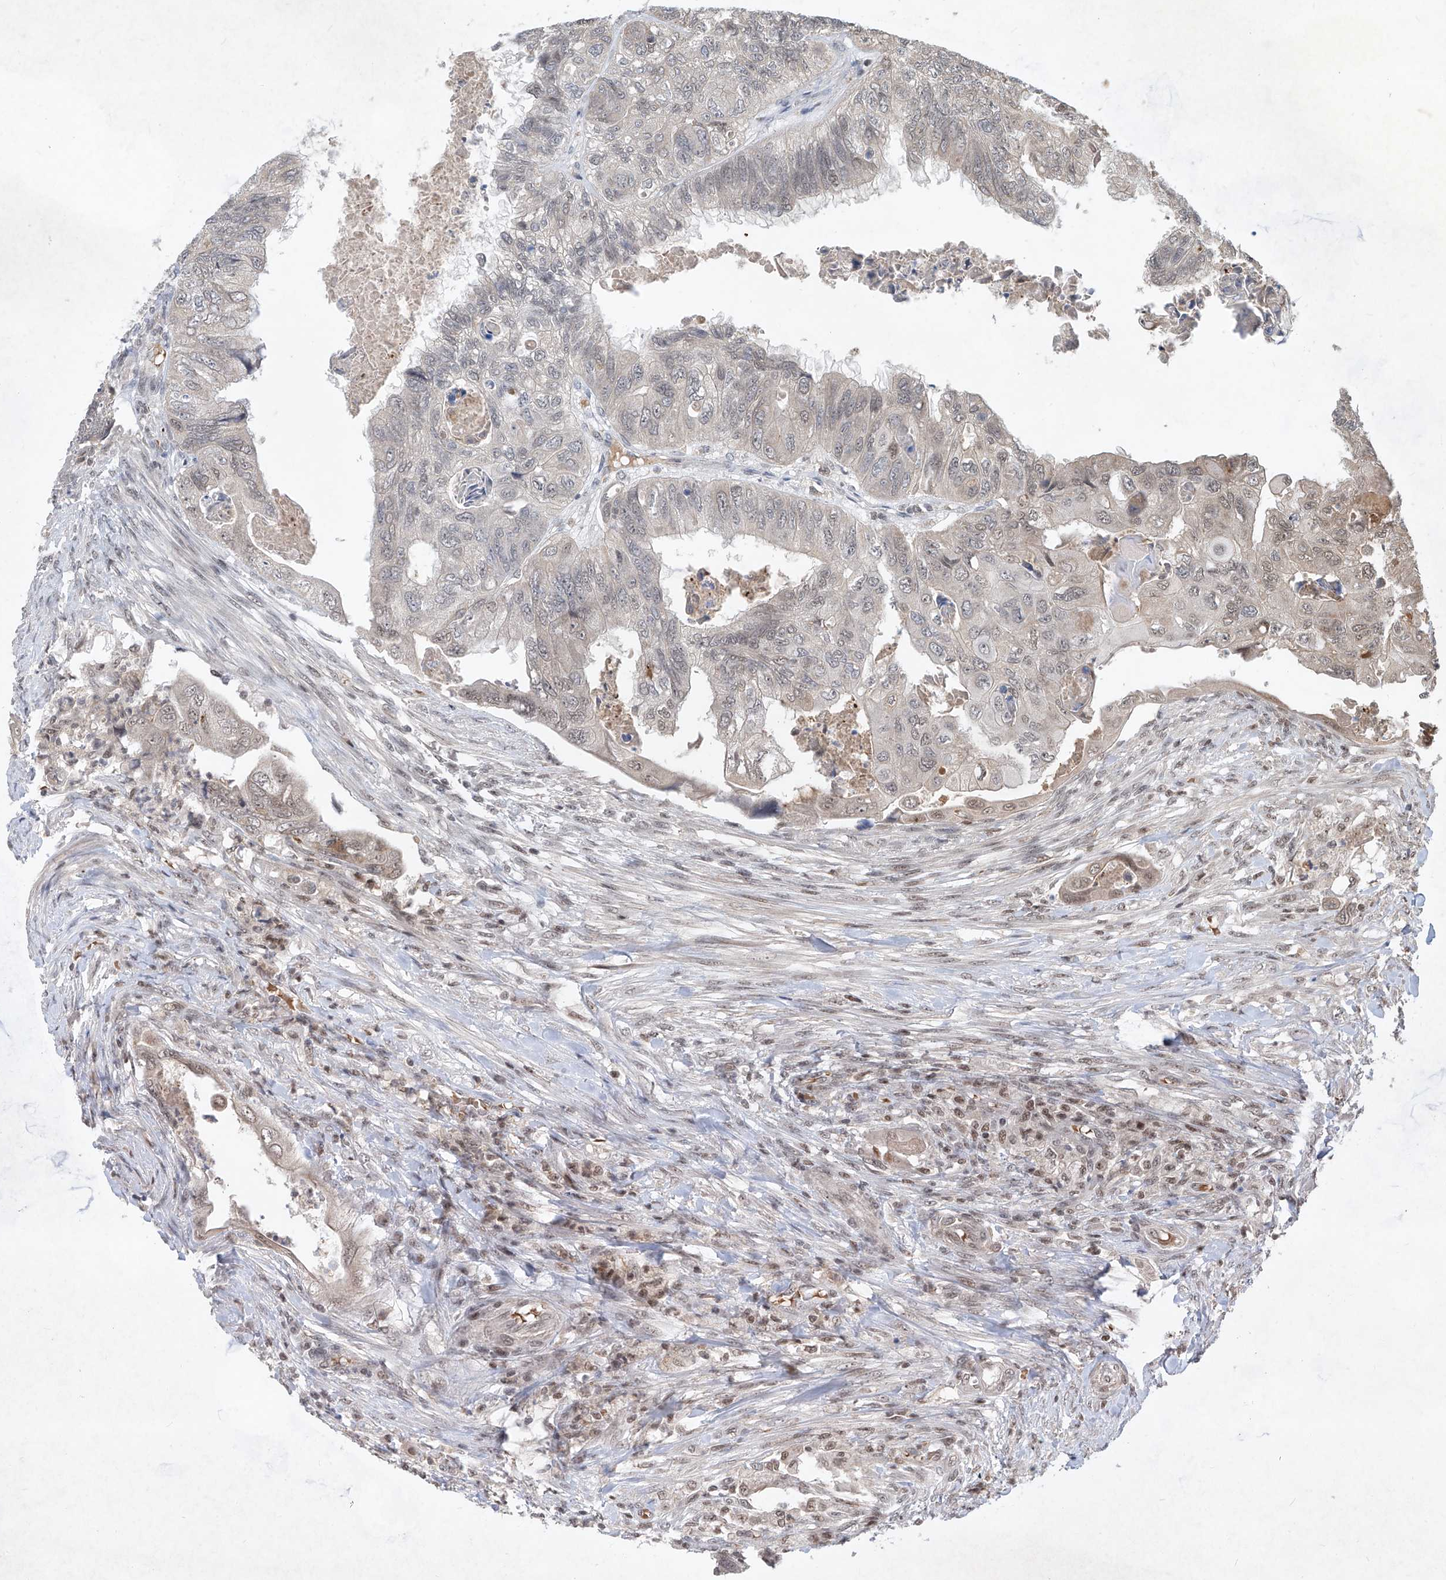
{"staining": {"intensity": "weak", "quantity": "25%-75%", "location": "nuclear"}, "tissue": "colorectal cancer", "cell_type": "Tumor cells", "image_type": "cancer", "snomed": [{"axis": "morphology", "description": "Adenocarcinoma, NOS"}, {"axis": "topography", "description": "Rectum"}], "caption": "An image of colorectal cancer stained for a protein demonstrates weak nuclear brown staining in tumor cells.", "gene": "IRF2", "patient": {"sex": "male", "age": 63}}